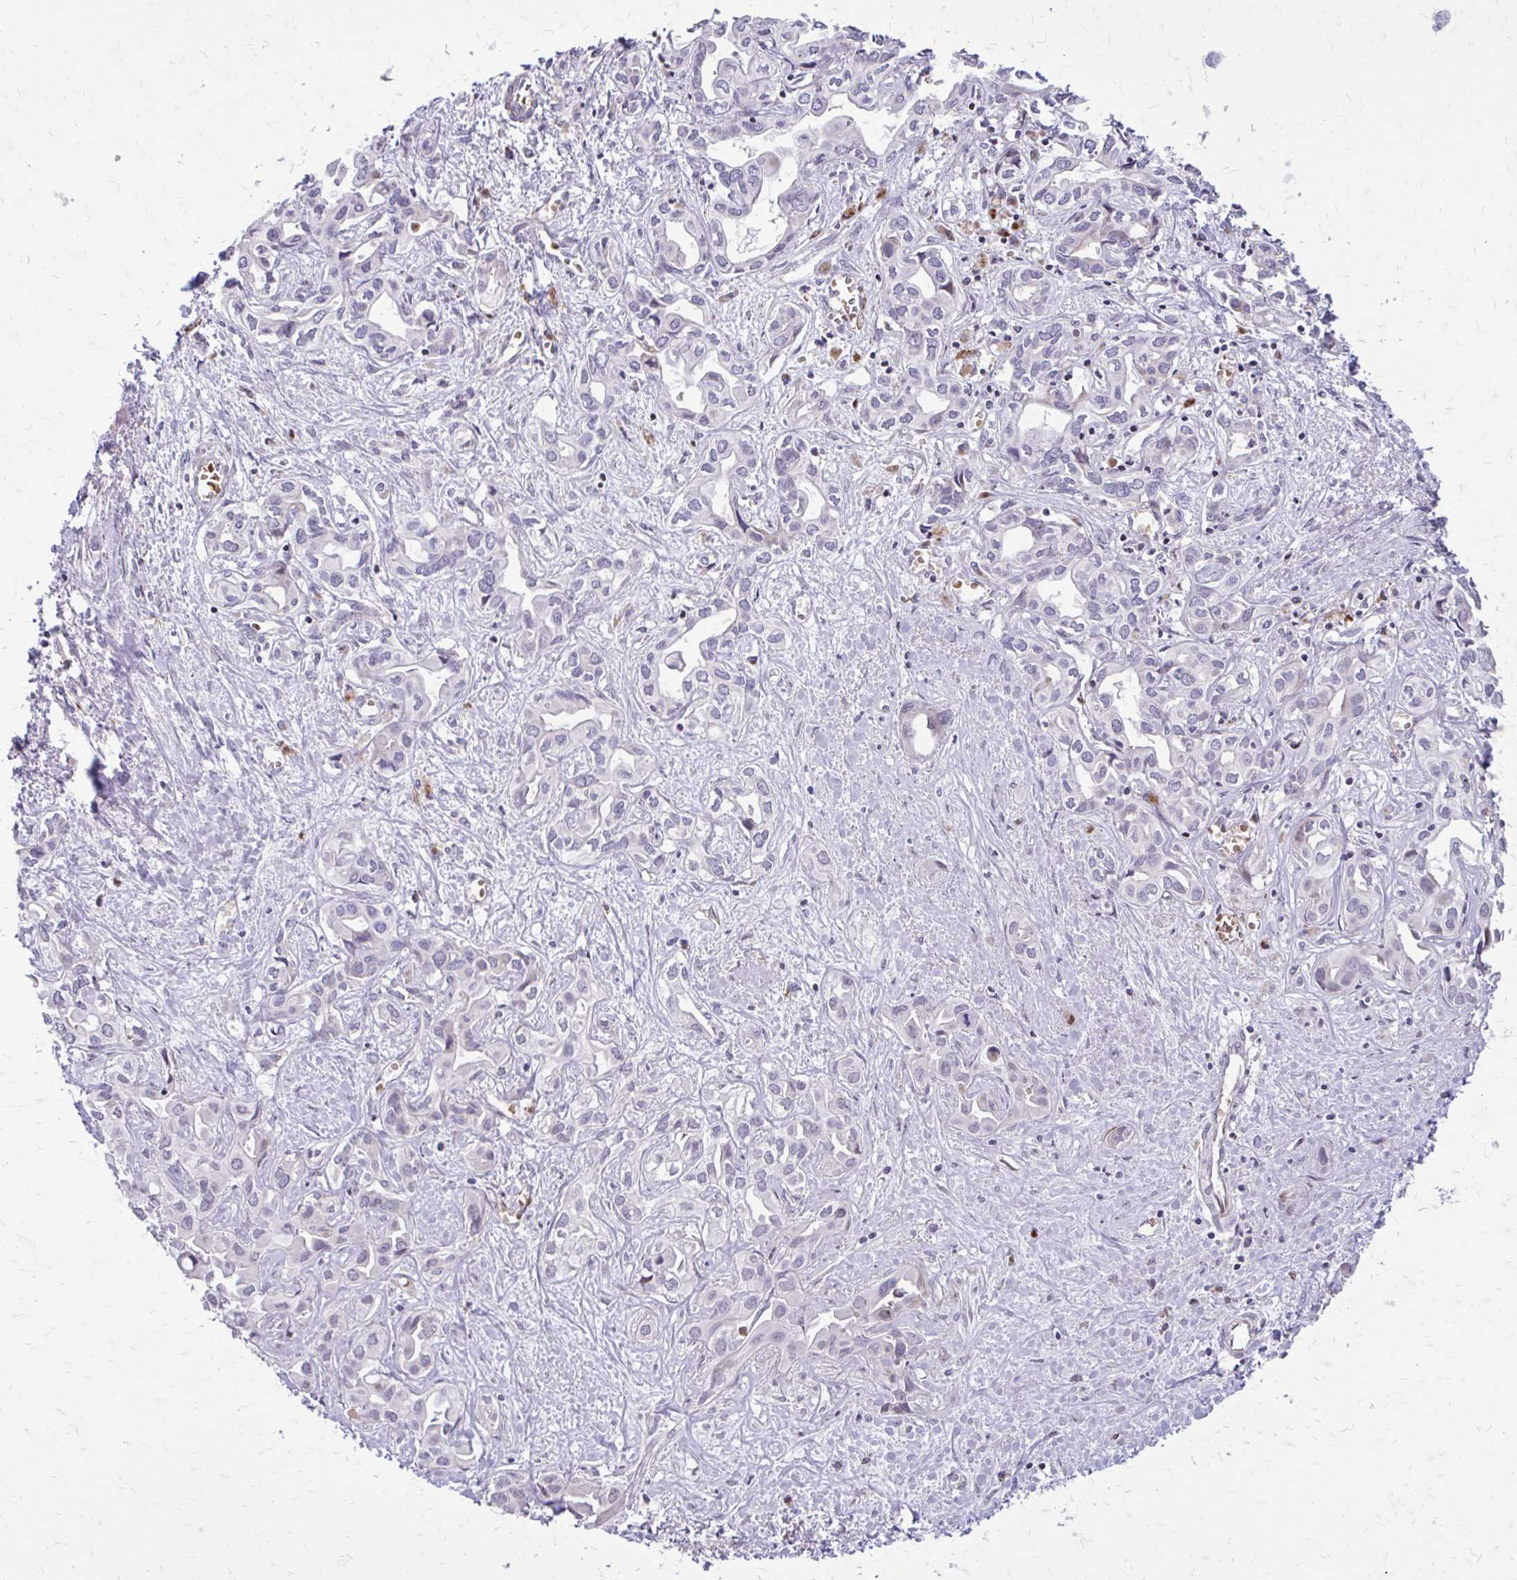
{"staining": {"intensity": "negative", "quantity": "none", "location": "none"}, "tissue": "liver cancer", "cell_type": "Tumor cells", "image_type": "cancer", "snomed": [{"axis": "morphology", "description": "Cholangiocarcinoma"}, {"axis": "topography", "description": "Liver"}], "caption": "Tumor cells show no significant staining in liver cancer (cholangiocarcinoma). (DAB IHC visualized using brightfield microscopy, high magnification).", "gene": "FUNDC2", "patient": {"sex": "female", "age": 64}}